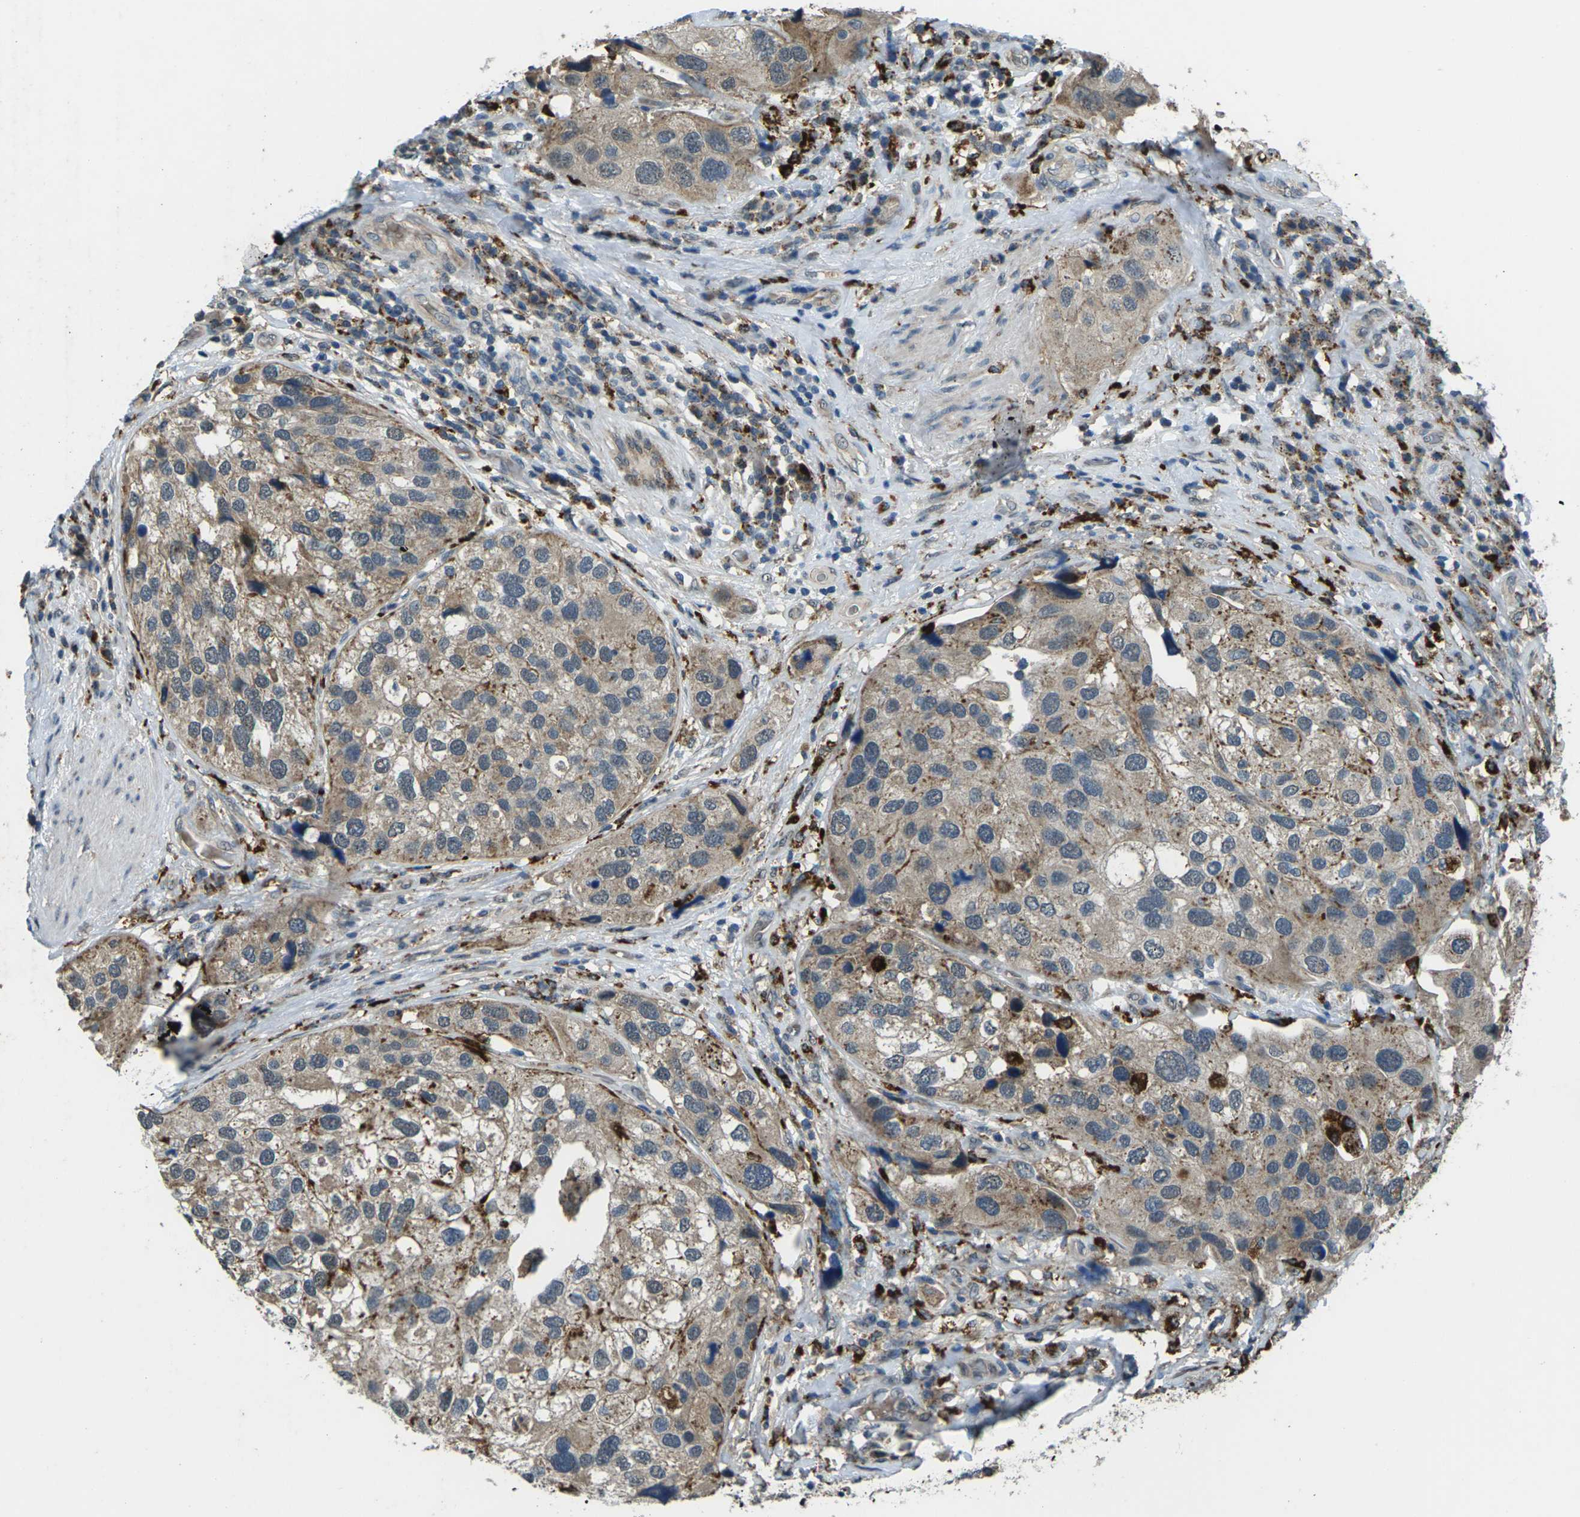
{"staining": {"intensity": "weak", "quantity": ">75%", "location": "cytoplasmic/membranous"}, "tissue": "urothelial cancer", "cell_type": "Tumor cells", "image_type": "cancer", "snomed": [{"axis": "morphology", "description": "Urothelial carcinoma, High grade"}, {"axis": "topography", "description": "Urinary bladder"}], "caption": "A low amount of weak cytoplasmic/membranous staining is present in about >75% of tumor cells in urothelial cancer tissue. Immunohistochemistry stains the protein in brown and the nuclei are stained blue.", "gene": "SLC31A2", "patient": {"sex": "female", "age": 64}}